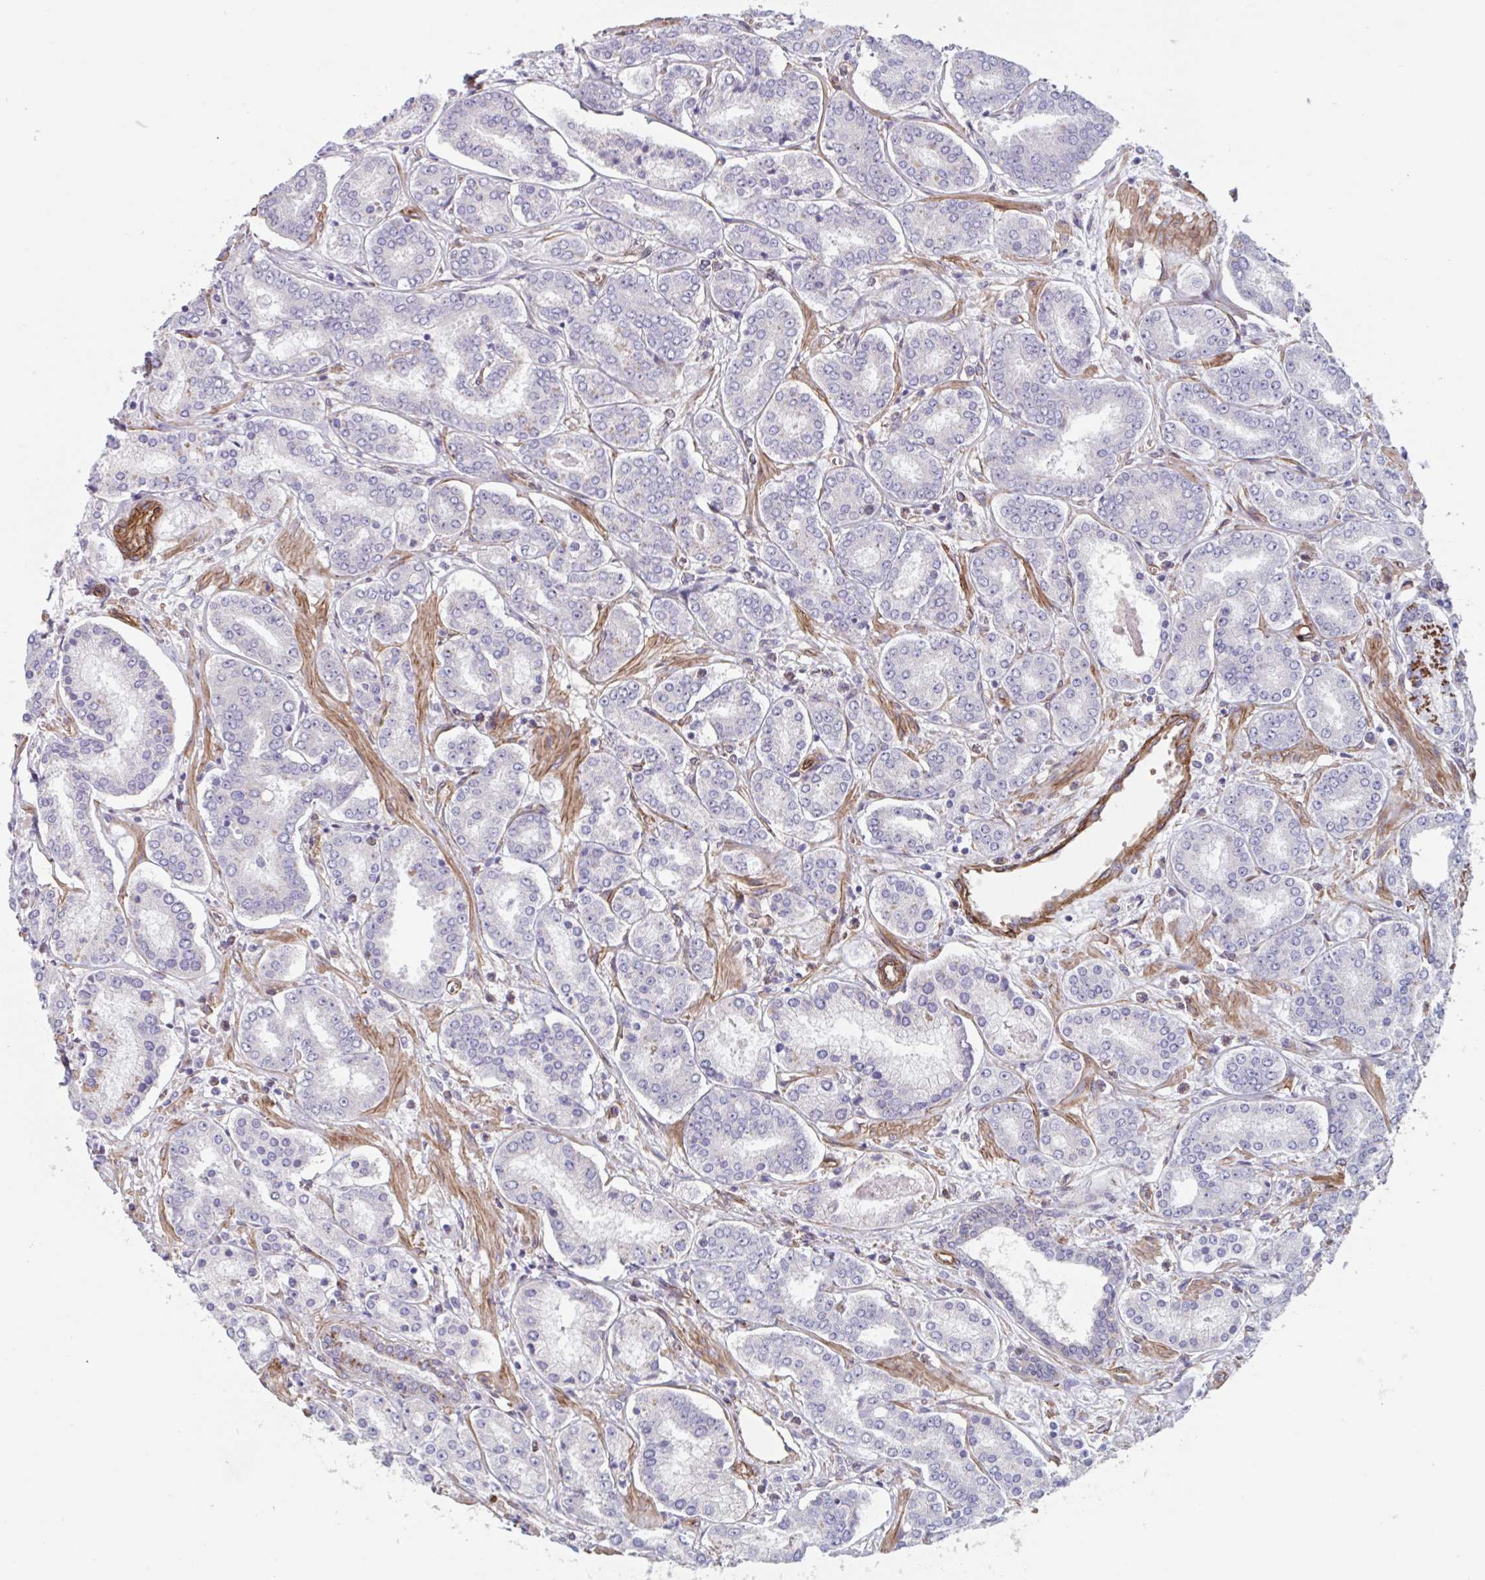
{"staining": {"intensity": "negative", "quantity": "none", "location": "none"}, "tissue": "prostate cancer", "cell_type": "Tumor cells", "image_type": "cancer", "snomed": [{"axis": "morphology", "description": "Adenocarcinoma, High grade"}, {"axis": "topography", "description": "Prostate"}], "caption": "This is a photomicrograph of immunohistochemistry staining of prostate cancer (high-grade adenocarcinoma), which shows no expression in tumor cells.", "gene": "CITED4", "patient": {"sex": "male", "age": 72}}